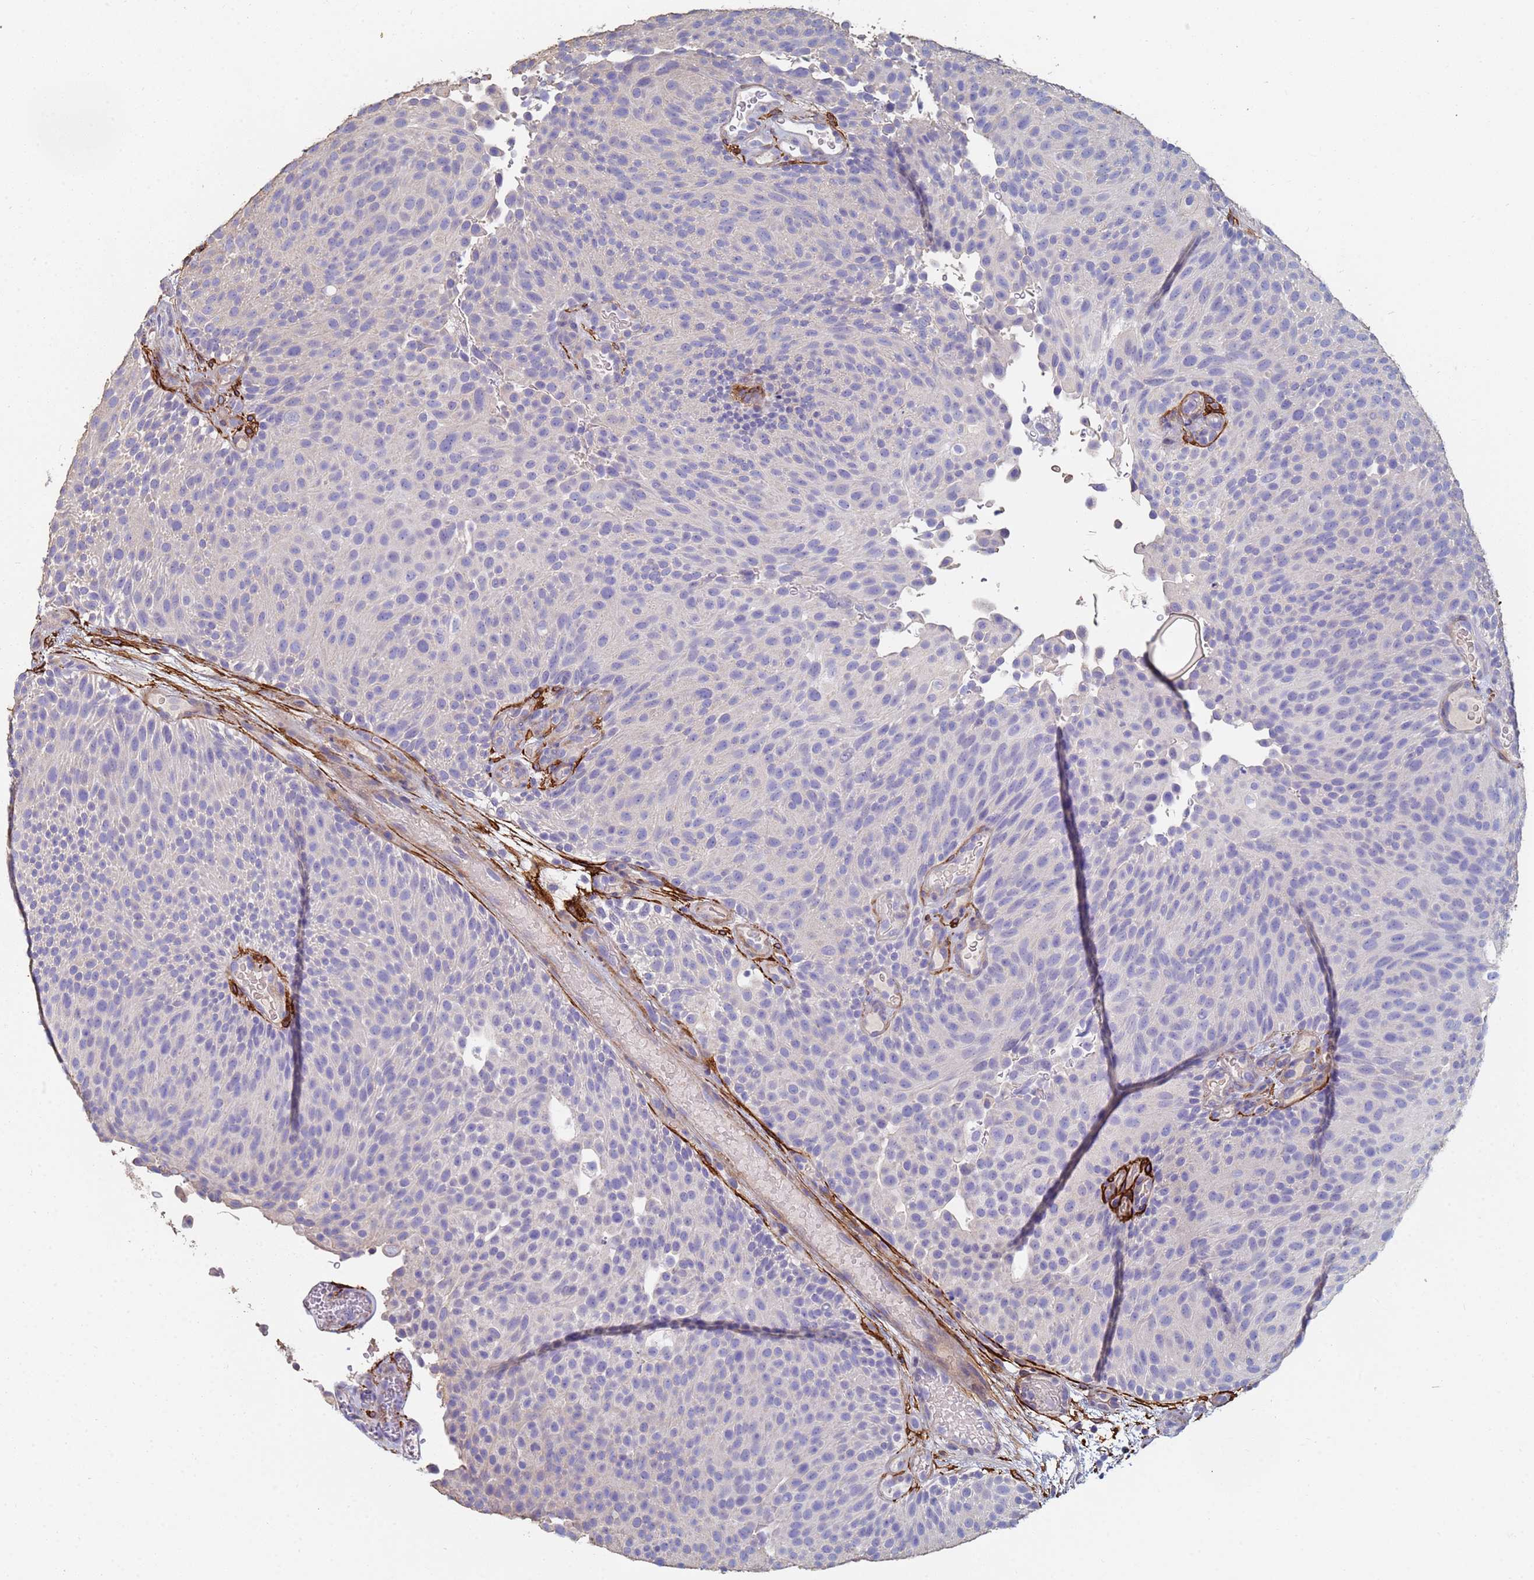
{"staining": {"intensity": "negative", "quantity": "none", "location": "none"}, "tissue": "urothelial cancer", "cell_type": "Tumor cells", "image_type": "cancer", "snomed": [{"axis": "morphology", "description": "Urothelial carcinoma, Low grade"}, {"axis": "topography", "description": "Urinary bladder"}], "caption": "IHC micrograph of neoplastic tissue: low-grade urothelial carcinoma stained with DAB (3,3'-diaminobenzidine) exhibits no significant protein positivity in tumor cells.", "gene": "ABCA8", "patient": {"sex": "male", "age": 78}}